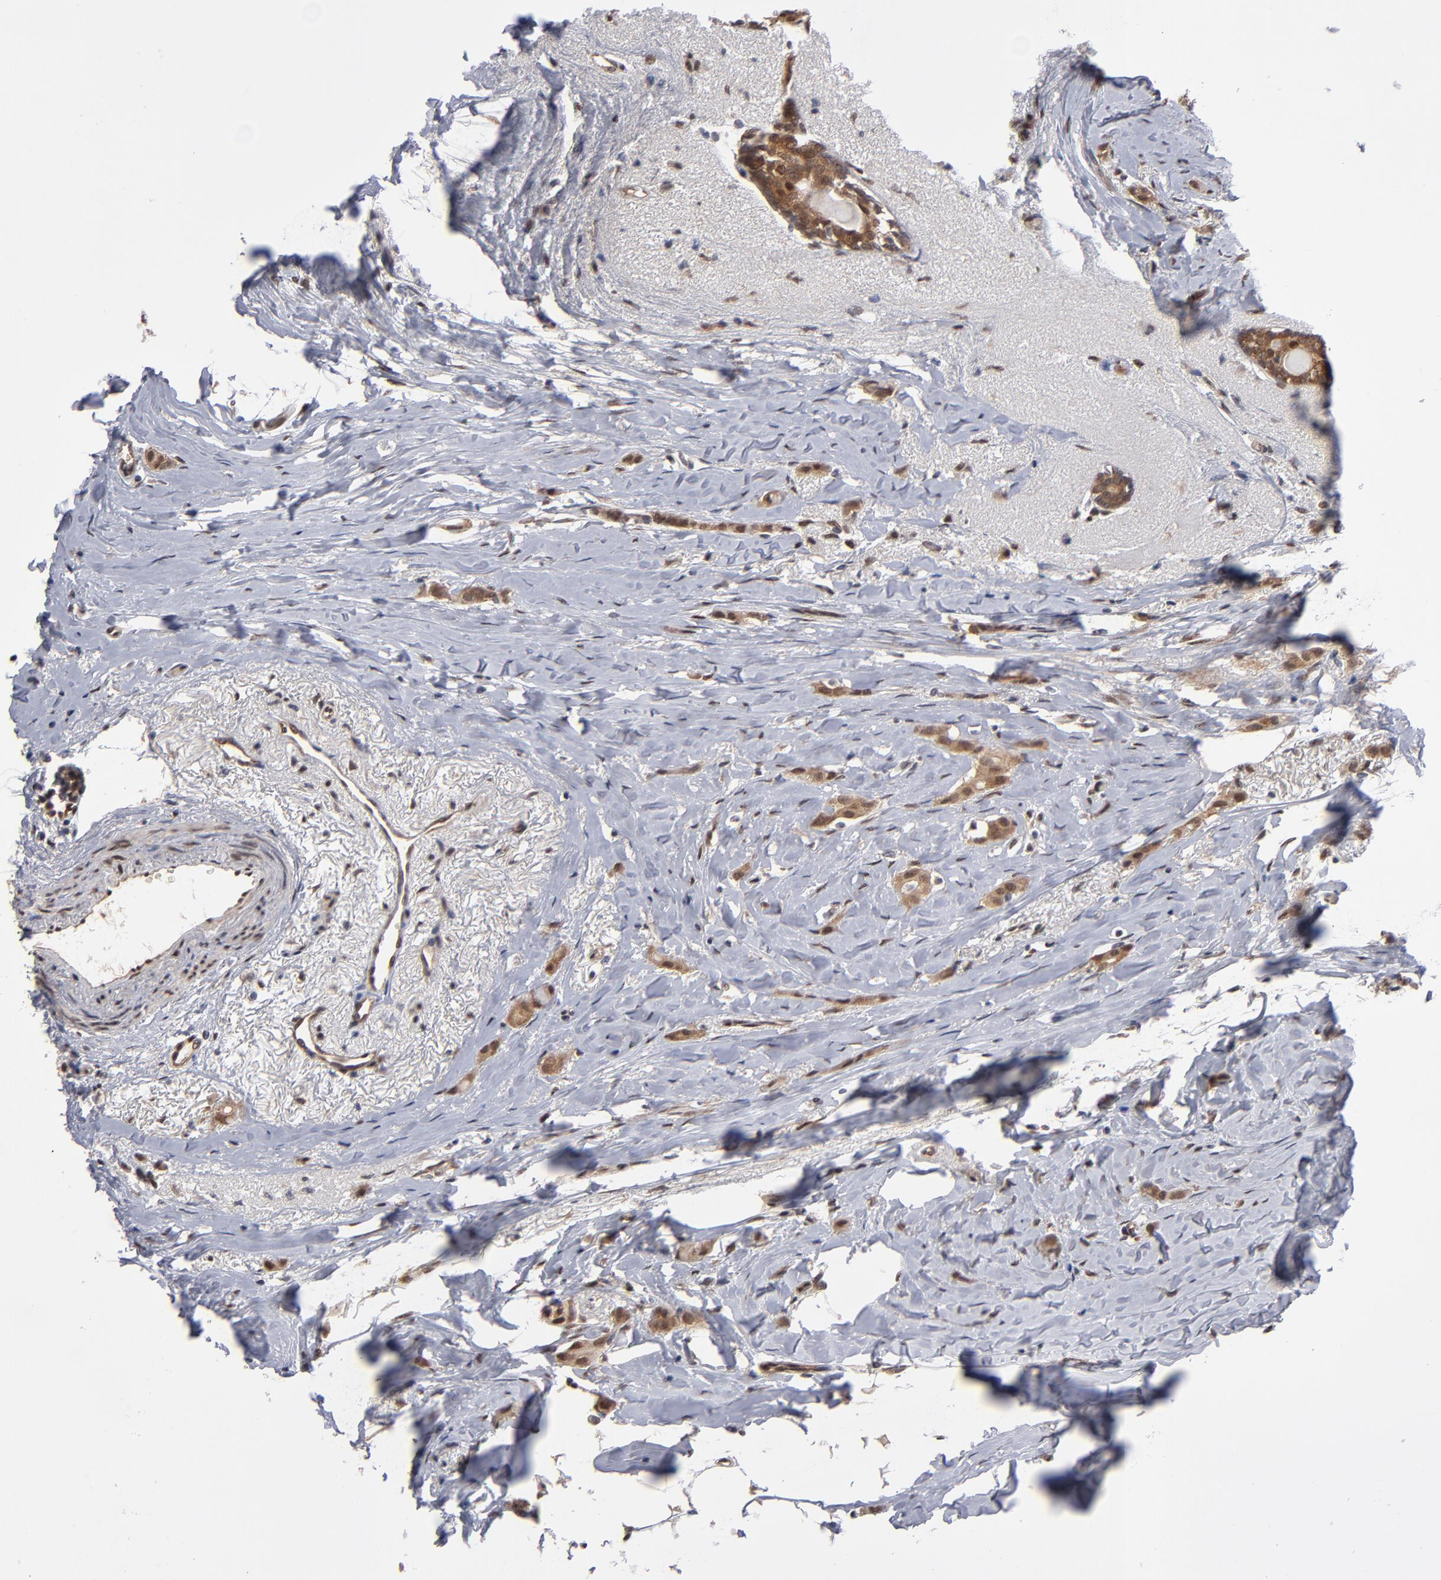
{"staining": {"intensity": "moderate", "quantity": ">75%", "location": "cytoplasmic/membranous,nuclear"}, "tissue": "breast cancer", "cell_type": "Tumor cells", "image_type": "cancer", "snomed": [{"axis": "morphology", "description": "Lobular carcinoma"}, {"axis": "topography", "description": "Breast"}], "caption": "Immunohistochemical staining of lobular carcinoma (breast) demonstrates medium levels of moderate cytoplasmic/membranous and nuclear staining in approximately >75% of tumor cells. Nuclei are stained in blue.", "gene": "HUWE1", "patient": {"sex": "female", "age": 55}}